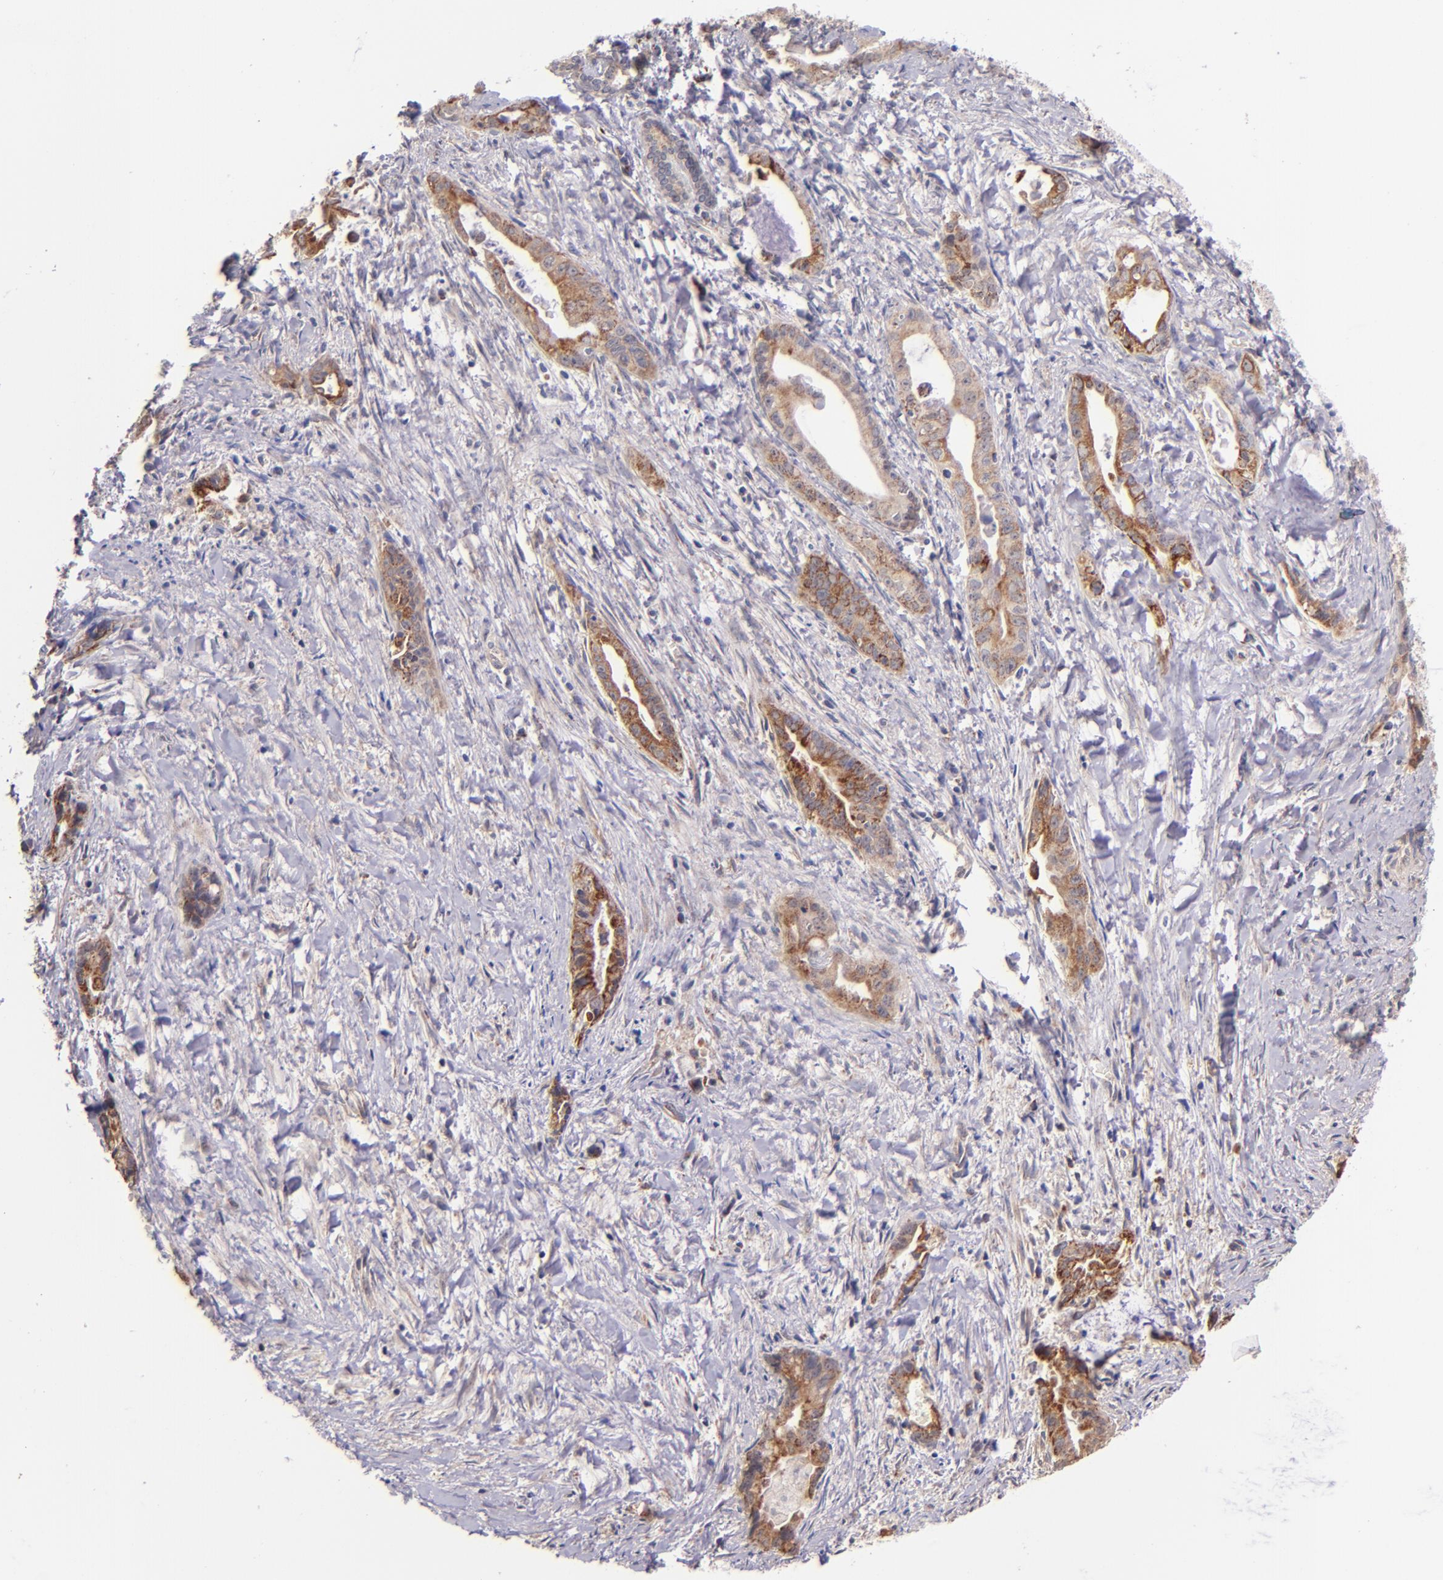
{"staining": {"intensity": "moderate", "quantity": "25%-75%", "location": "cytoplasmic/membranous"}, "tissue": "liver cancer", "cell_type": "Tumor cells", "image_type": "cancer", "snomed": [{"axis": "morphology", "description": "Cholangiocarcinoma"}, {"axis": "topography", "description": "Liver"}], "caption": "Liver cancer (cholangiocarcinoma) was stained to show a protein in brown. There is medium levels of moderate cytoplasmic/membranous staining in approximately 25%-75% of tumor cells.", "gene": "SHC1", "patient": {"sex": "female", "age": 55}}